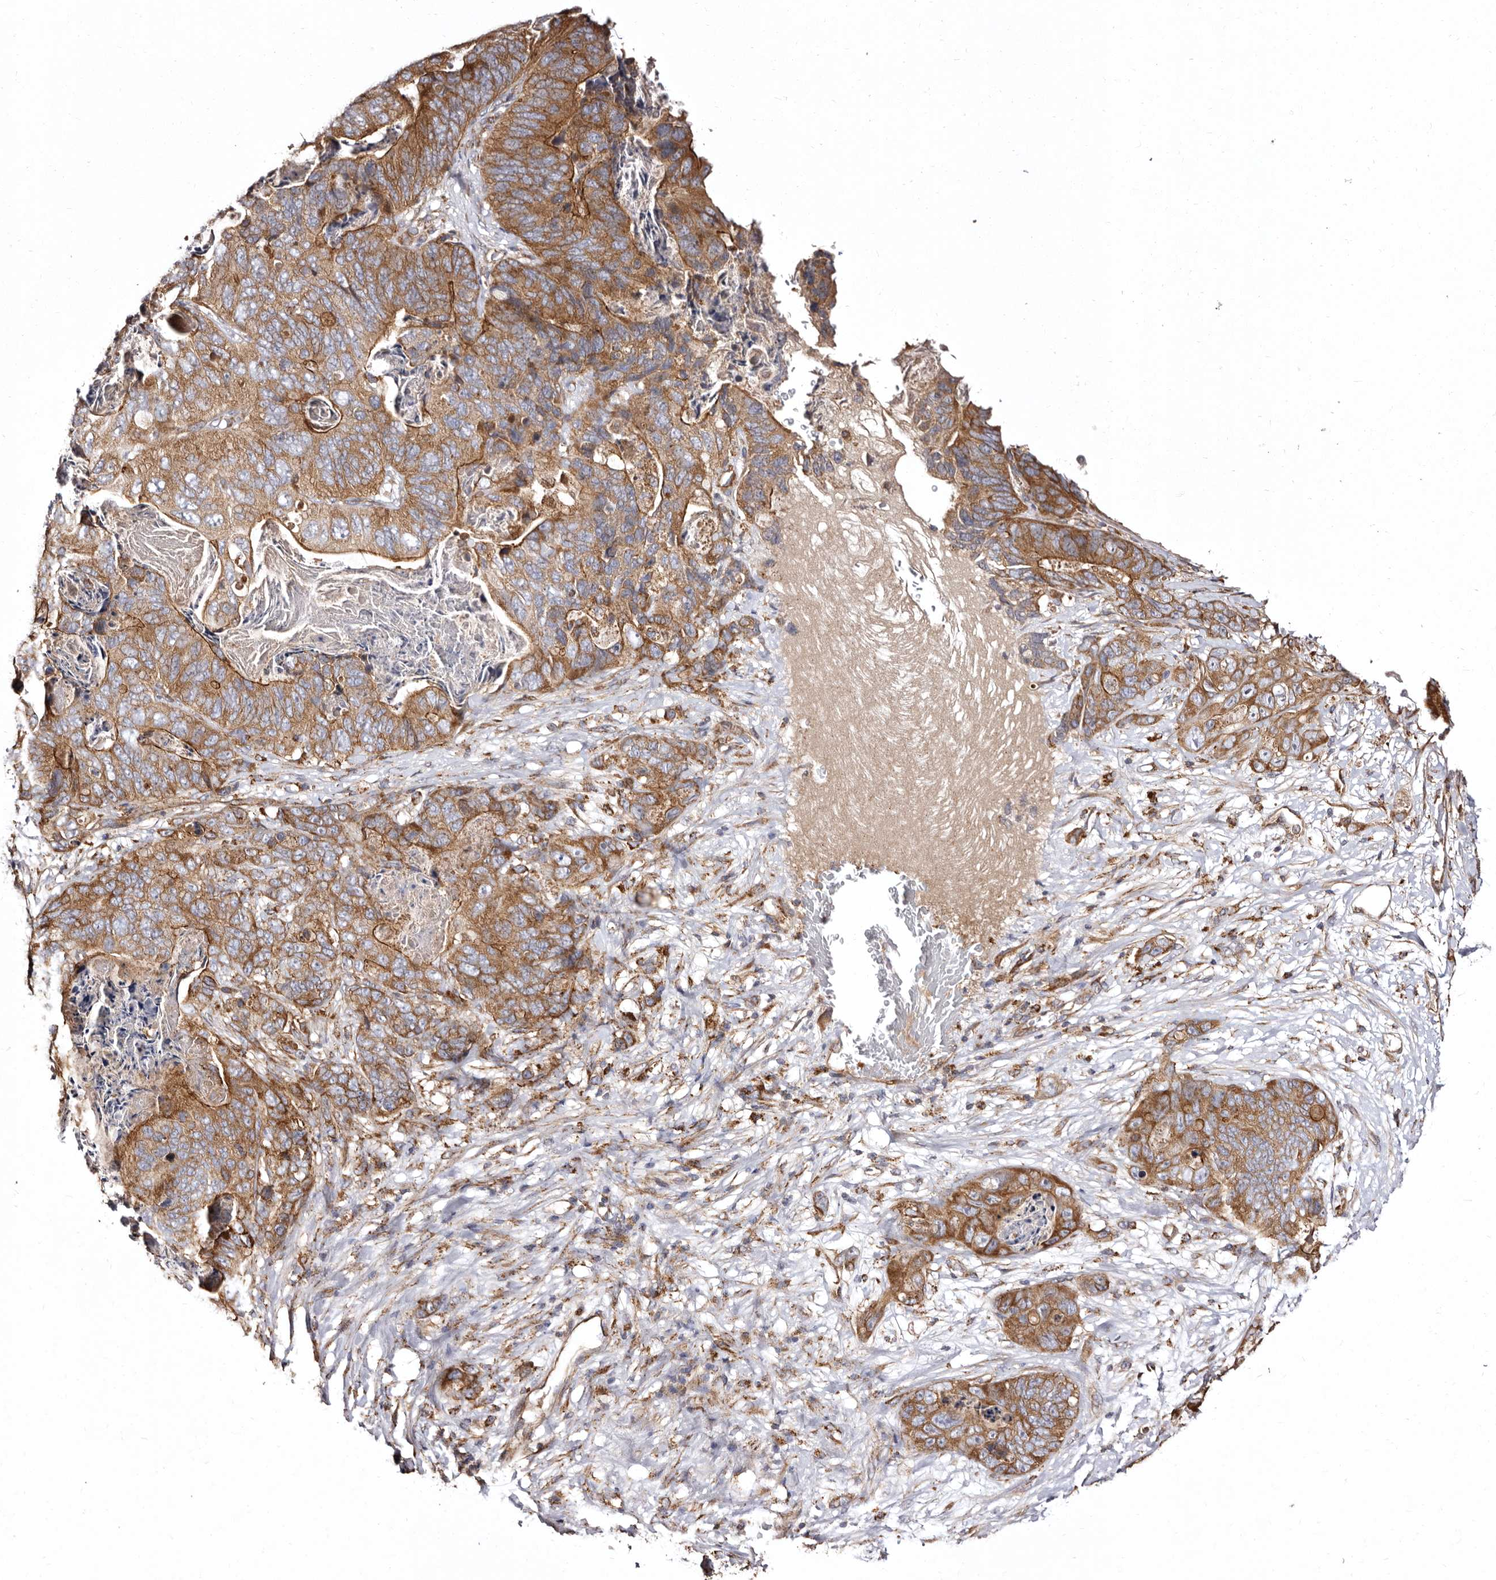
{"staining": {"intensity": "moderate", "quantity": ">75%", "location": "cytoplasmic/membranous"}, "tissue": "stomach cancer", "cell_type": "Tumor cells", "image_type": "cancer", "snomed": [{"axis": "morphology", "description": "Normal tissue, NOS"}, {"axis": "morphology", "description": "Adenocarcinoma, NOS"}, {"axis": "topography", "description": "Stomach"}], "caption": "Brown immunohistochemical staining in stomach adenocarcinoma shows moderate cytoplasmic/membranous staining in approximately >75% of tumor cells.", "gene": "LUZP1", "patient": {"sex": "female", "age": 89}}